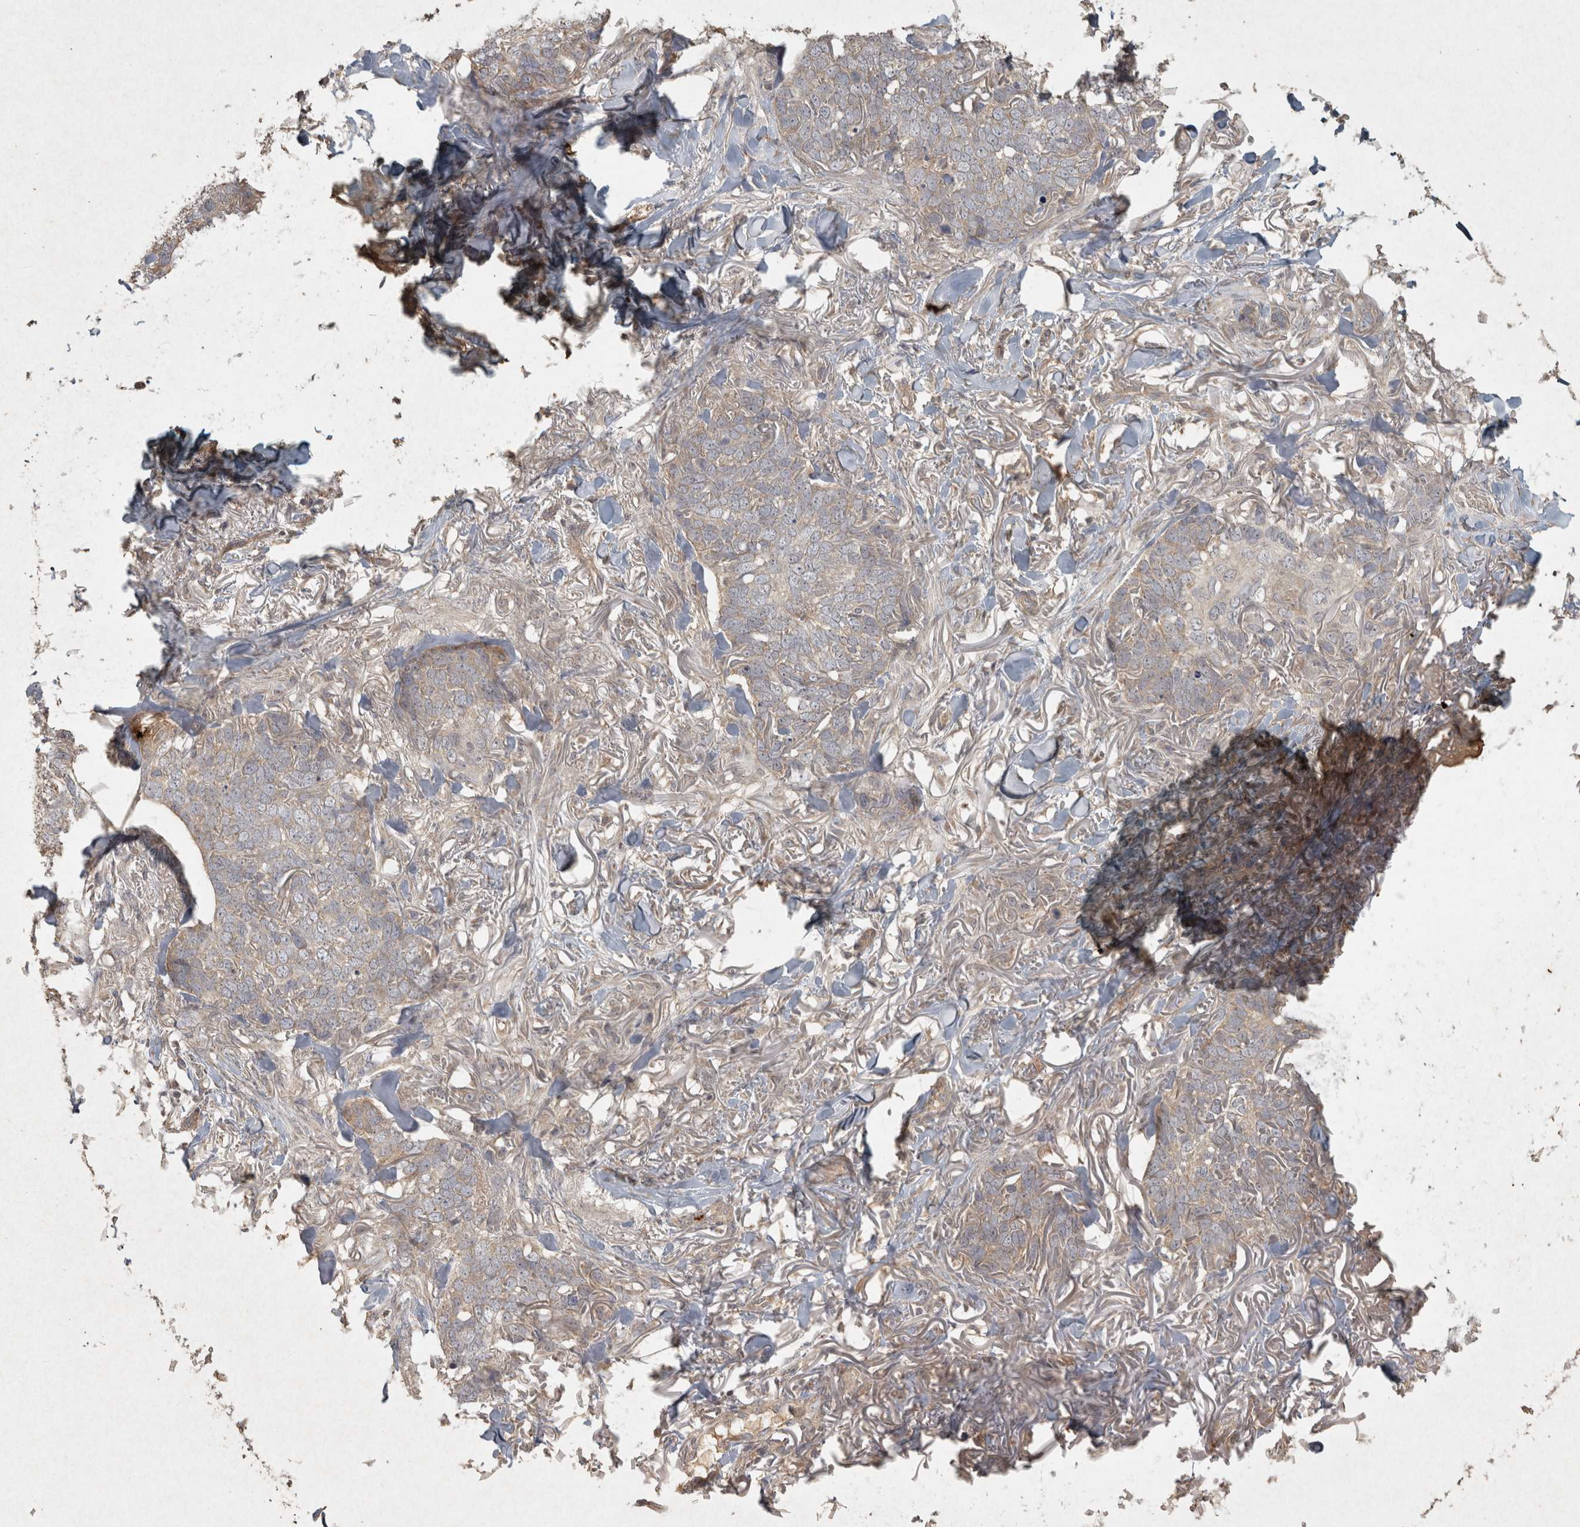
{"staining": {"intensity": "weak", "quantity": "25%-75%", "location": "cytoplasmic/membranous"}, "tissue": "skin cancer", "cell_type": "Tumor cells", "image_type": "cancer", "snomed": [{"axis": "morphology", "description": "Normal tissue, NOS"}, {"axis": "morphology", "description": "Basal cell carcinoma"}, {"axis": "topography", "description": "Skin"}], "caption": "There is low levels of weak cytoplasmic/membranous staining in tumor cells of skin basal cell carcinoma, as demonstrated by immunohistochemical staining (brown color).", "gene": "OSTN", "patient": {"sex": "male", "age": 77}}